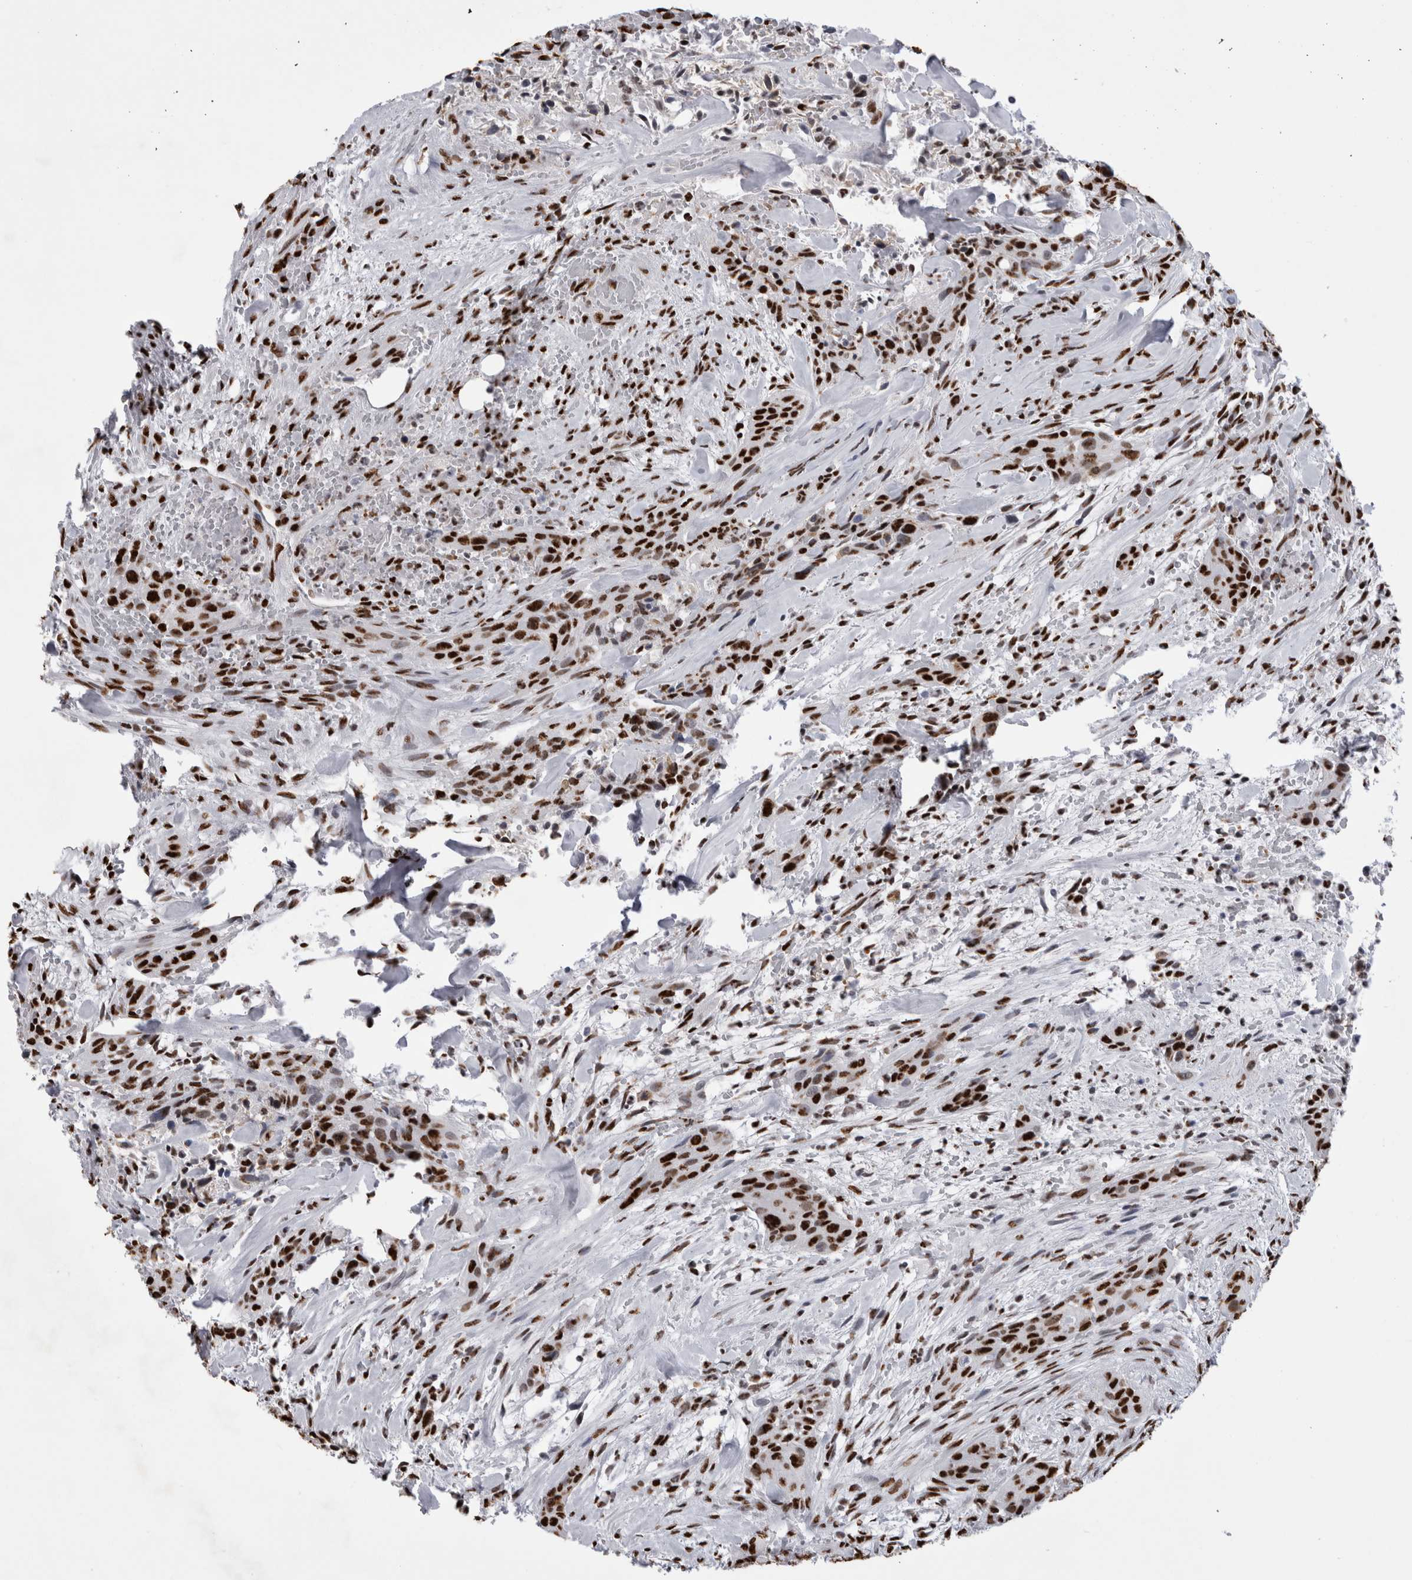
{"staining": {"intensity": "strong", "quantity": ">75%", "location": "nuclear"}, "tissue": "urothelial cancer", "cell_type": "Tumor cells", "image_type": "cancer", "snomed": [{"axis": "morphology", "description": "Urothelial carcinoma, High grade"}, {"axis": "topography", "description": "Urinary bladder"}], "caption": "Human urothelial cancer stained with a protein marker exhibits strong staining in tumor cells.", "gene": "ALPK3", "patient": {"sex": "male", "age": 35}}